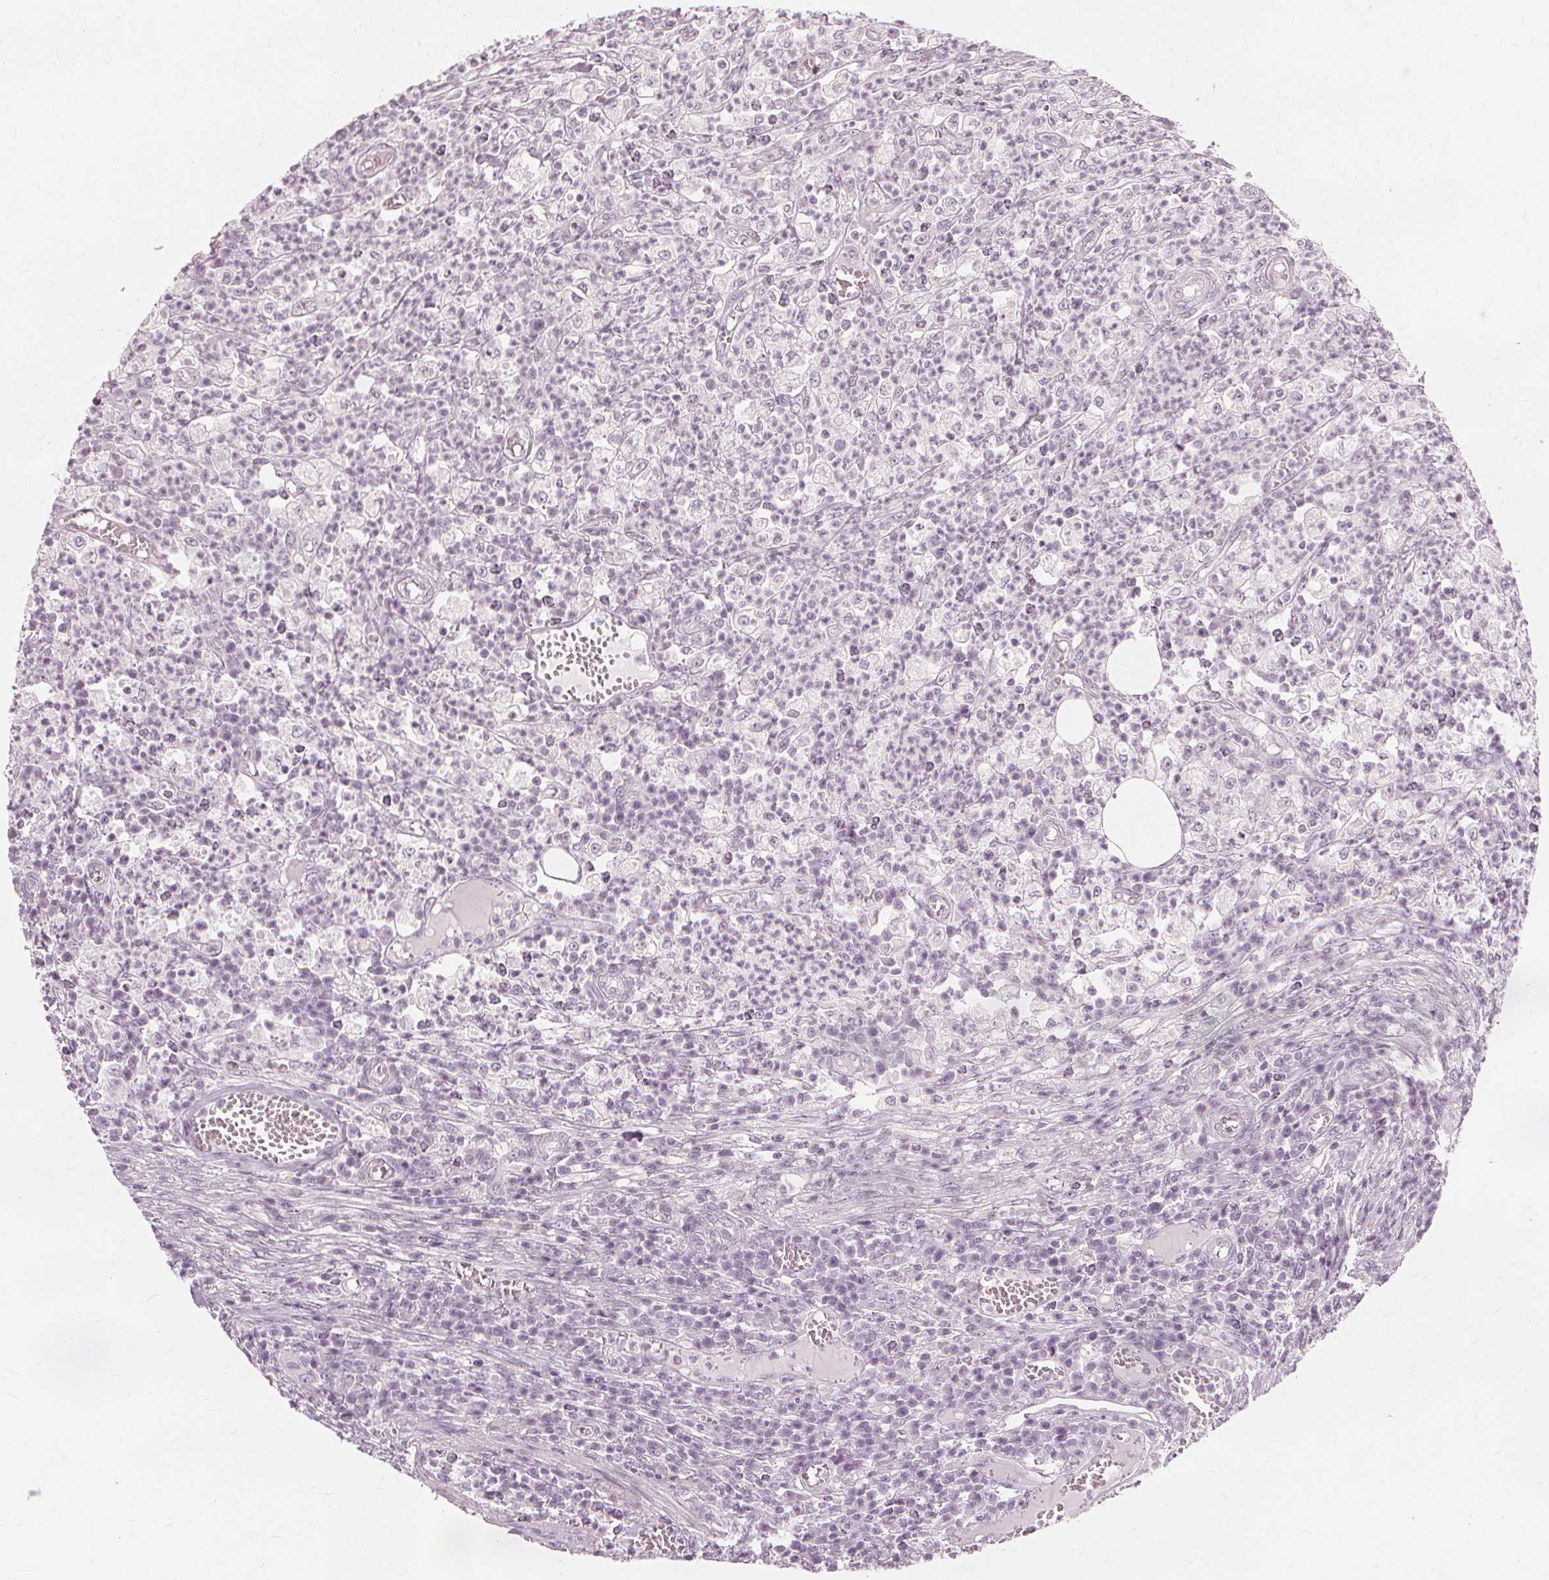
{"staining": {"intensity": "negative", "quantity": "none", "location": "none"}, "tissue": "colorectal cancer", "cell_type": "Tumor cells", "image_type": "cancer", "snomed": [{"axis": "morphology", "description": "Normal tissue, NOS"}, {"axis": "morphology", "description": "Adenocarcinoma, NOS"}, {"axis": "topography", "description": "Colon"}], "caption": "DAB immunohistochemical staining of human colorectal cancer exhibits no significant positivity in tumor cells.", "gene": "NXPE1", "patient": {"sex": "male", "age": 65}}